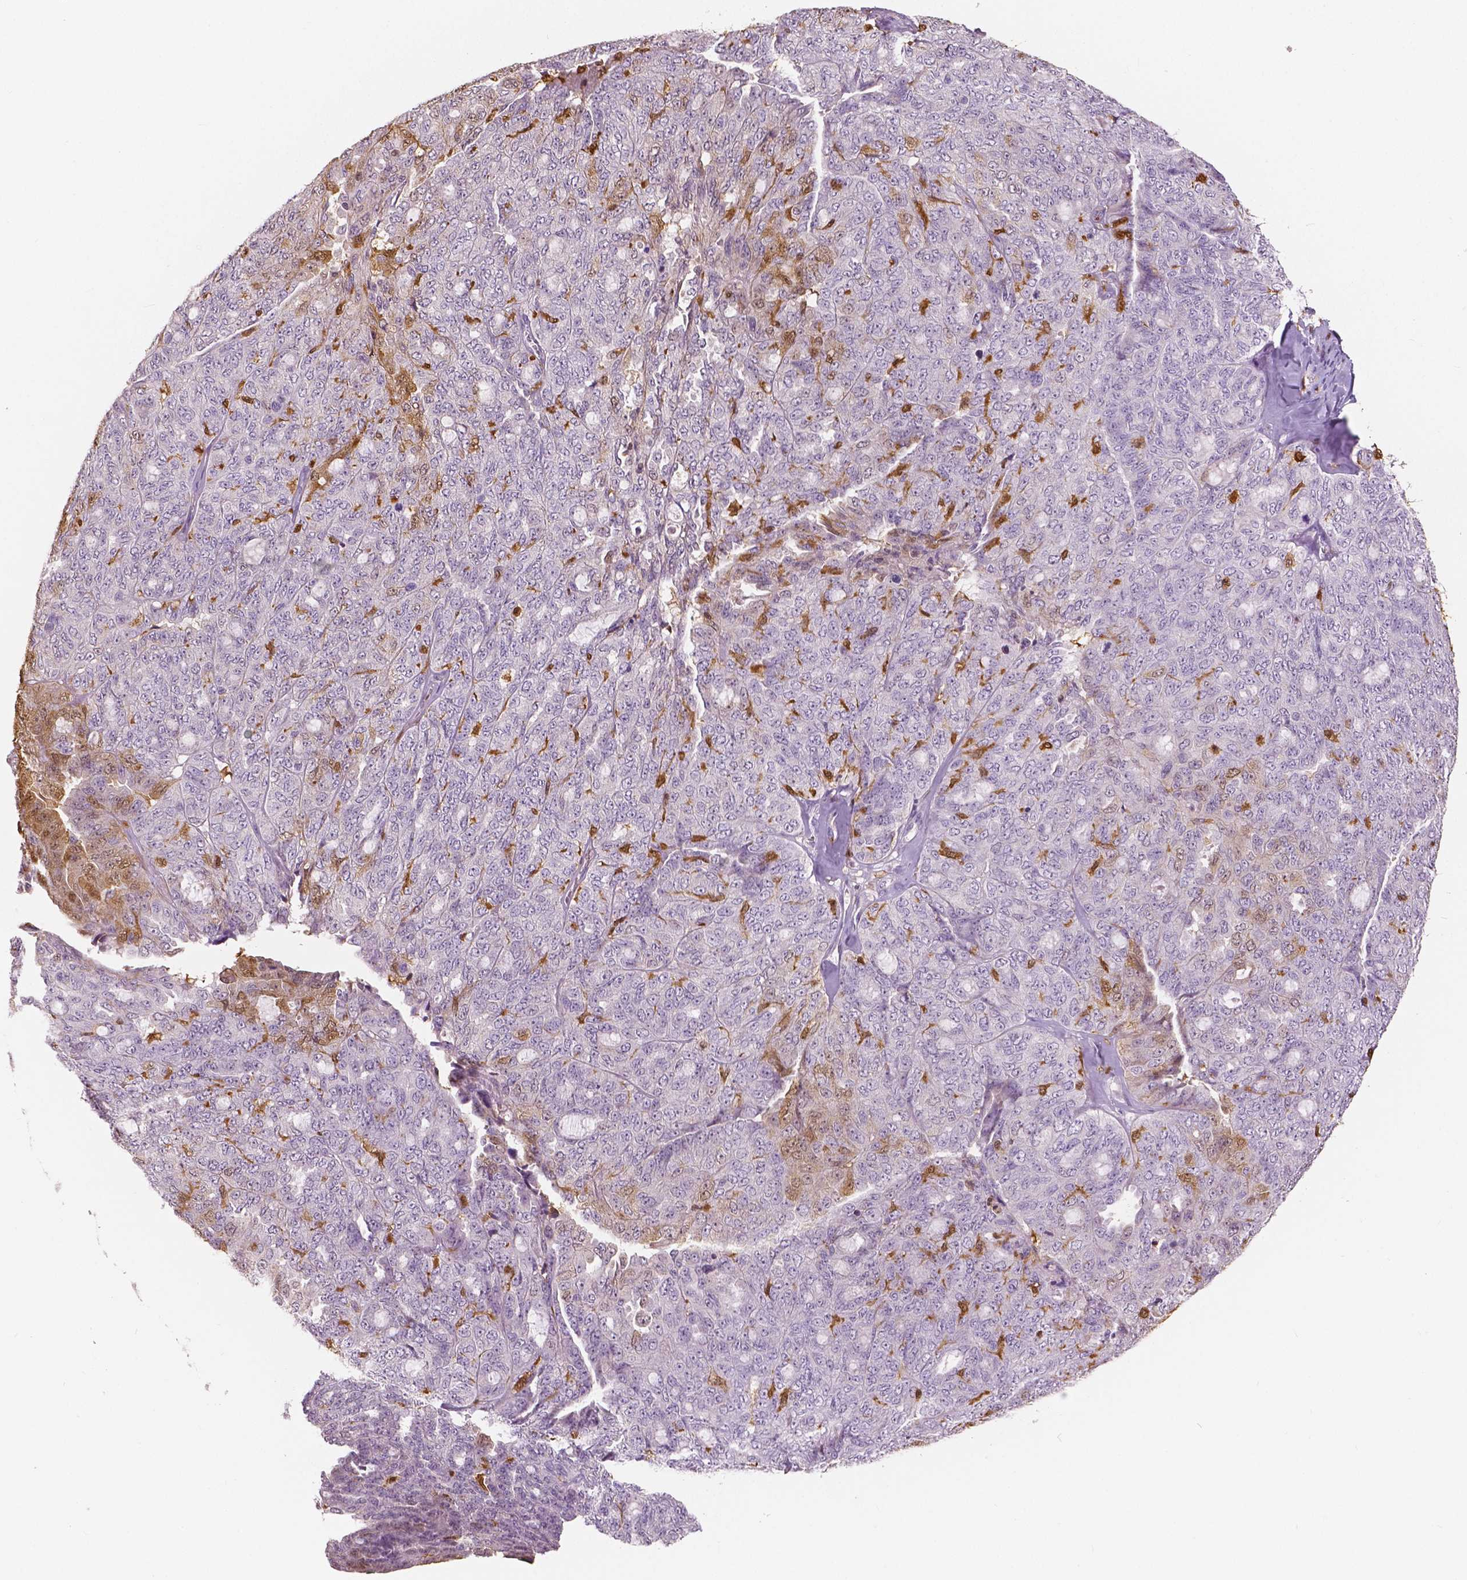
{"staining": {"intensity": "moderate", "quantity": "<25%", "location": "cytoplasmic/membranous,nuclear"}, "tissue": "ovarian cancer", "cell_type": "Tumor cells", "image_type": "cancer", "snomed": [{"axis": "morphology", "description": "Cystadenocarcinoma, serous, NOS"}, {"axis": "topography", "description": "Ovary"}], "caption": "This histopathology image reveals immunohistochemistry (IHC) staining of human serous cystadenocarcinoma (ovarian), with low moderate cytoplasmic/membranous and nuclear staining in about <25% of tumor cells.", "gene": "S100A4", "patient": {"sex": "female", "age": 71}}